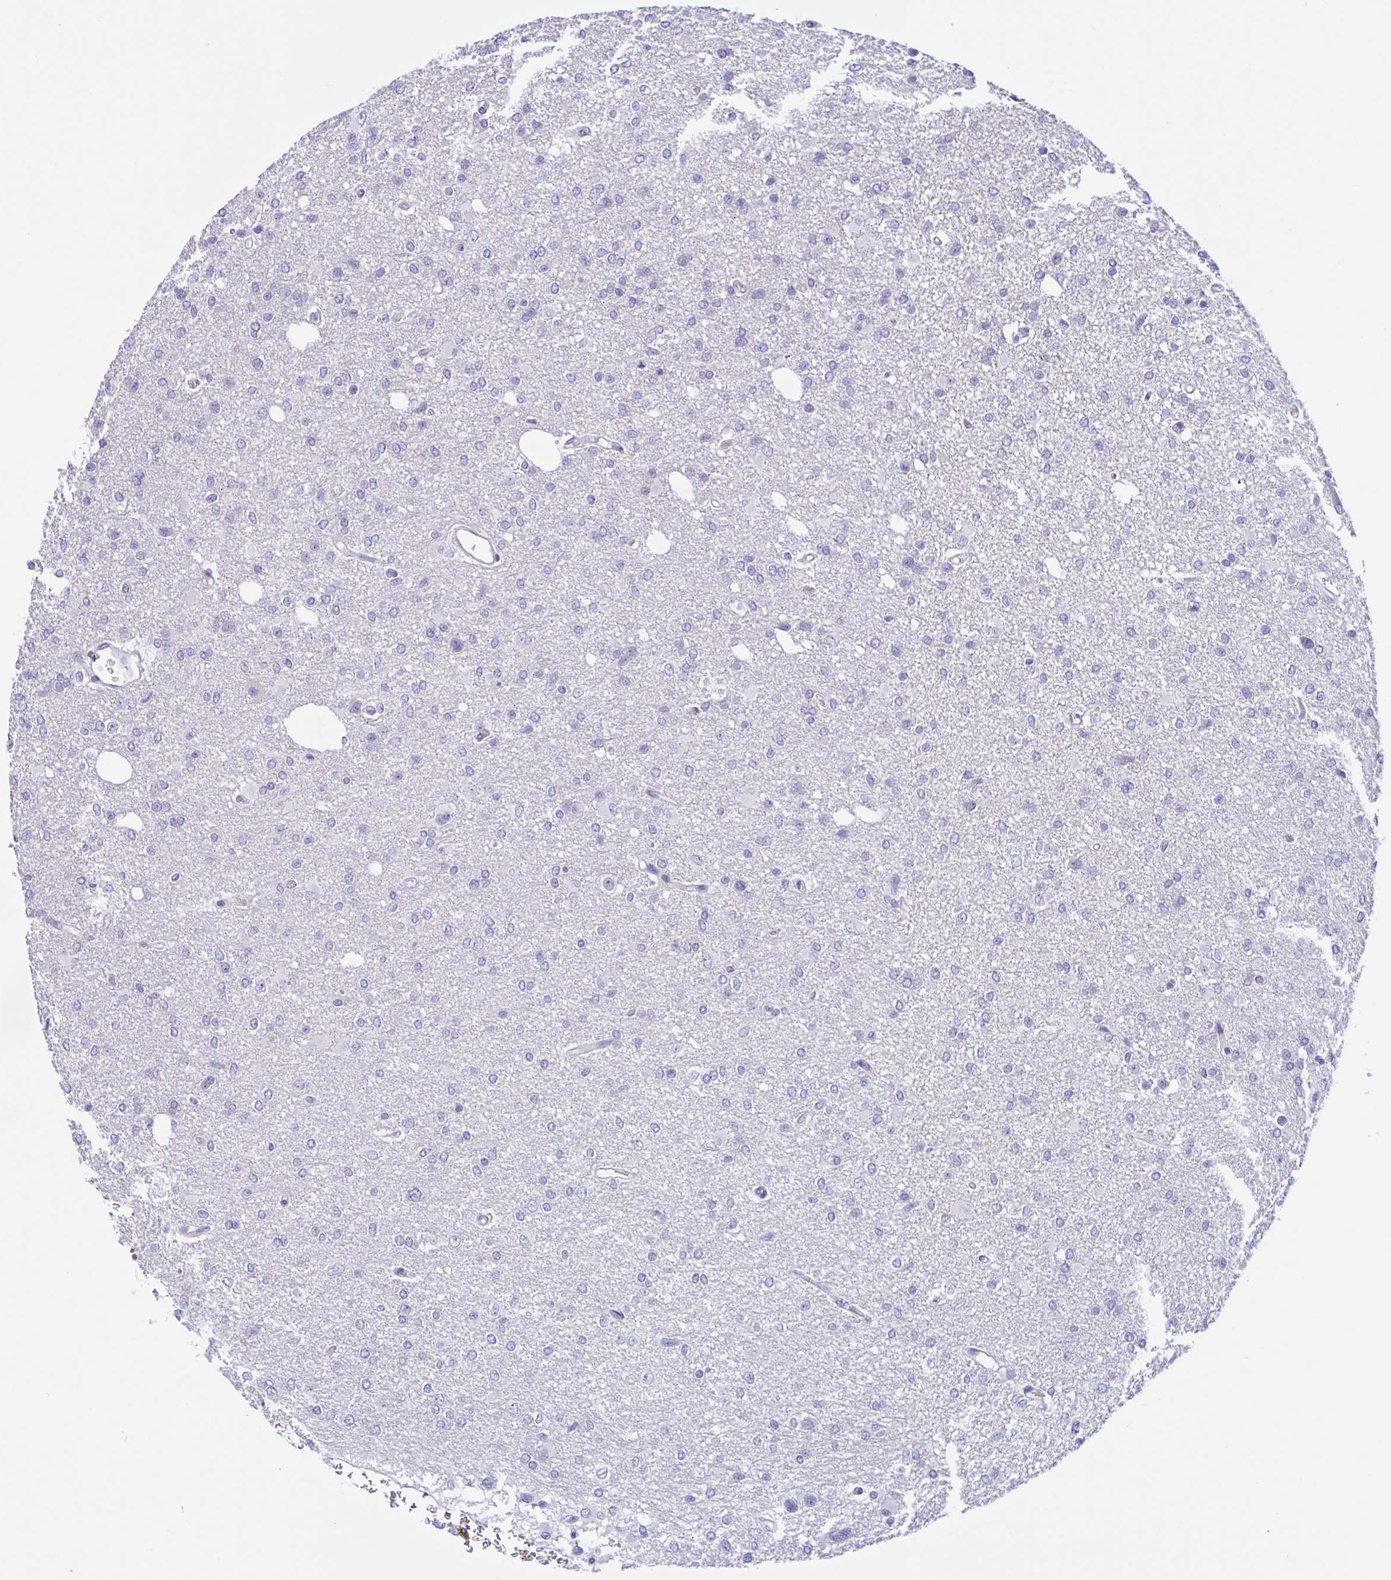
{"staining": {"intensity": "negative", "quantity": "none", "location": "none"}, "tissue": "glioma", "cell_type": "Tumor cells", "image_type": "cancer", "snomed": [{"axis": "morphology", "description": "Glioma, malignant, Low grade"}, {"axis": "topography", "description": "Brain"}], "caption": "Tumor cells are negative for brown protein staining in low-grade glioma (malignant).", "gene": "SNX11", "patient": {"sex": "male", "age": 26}}